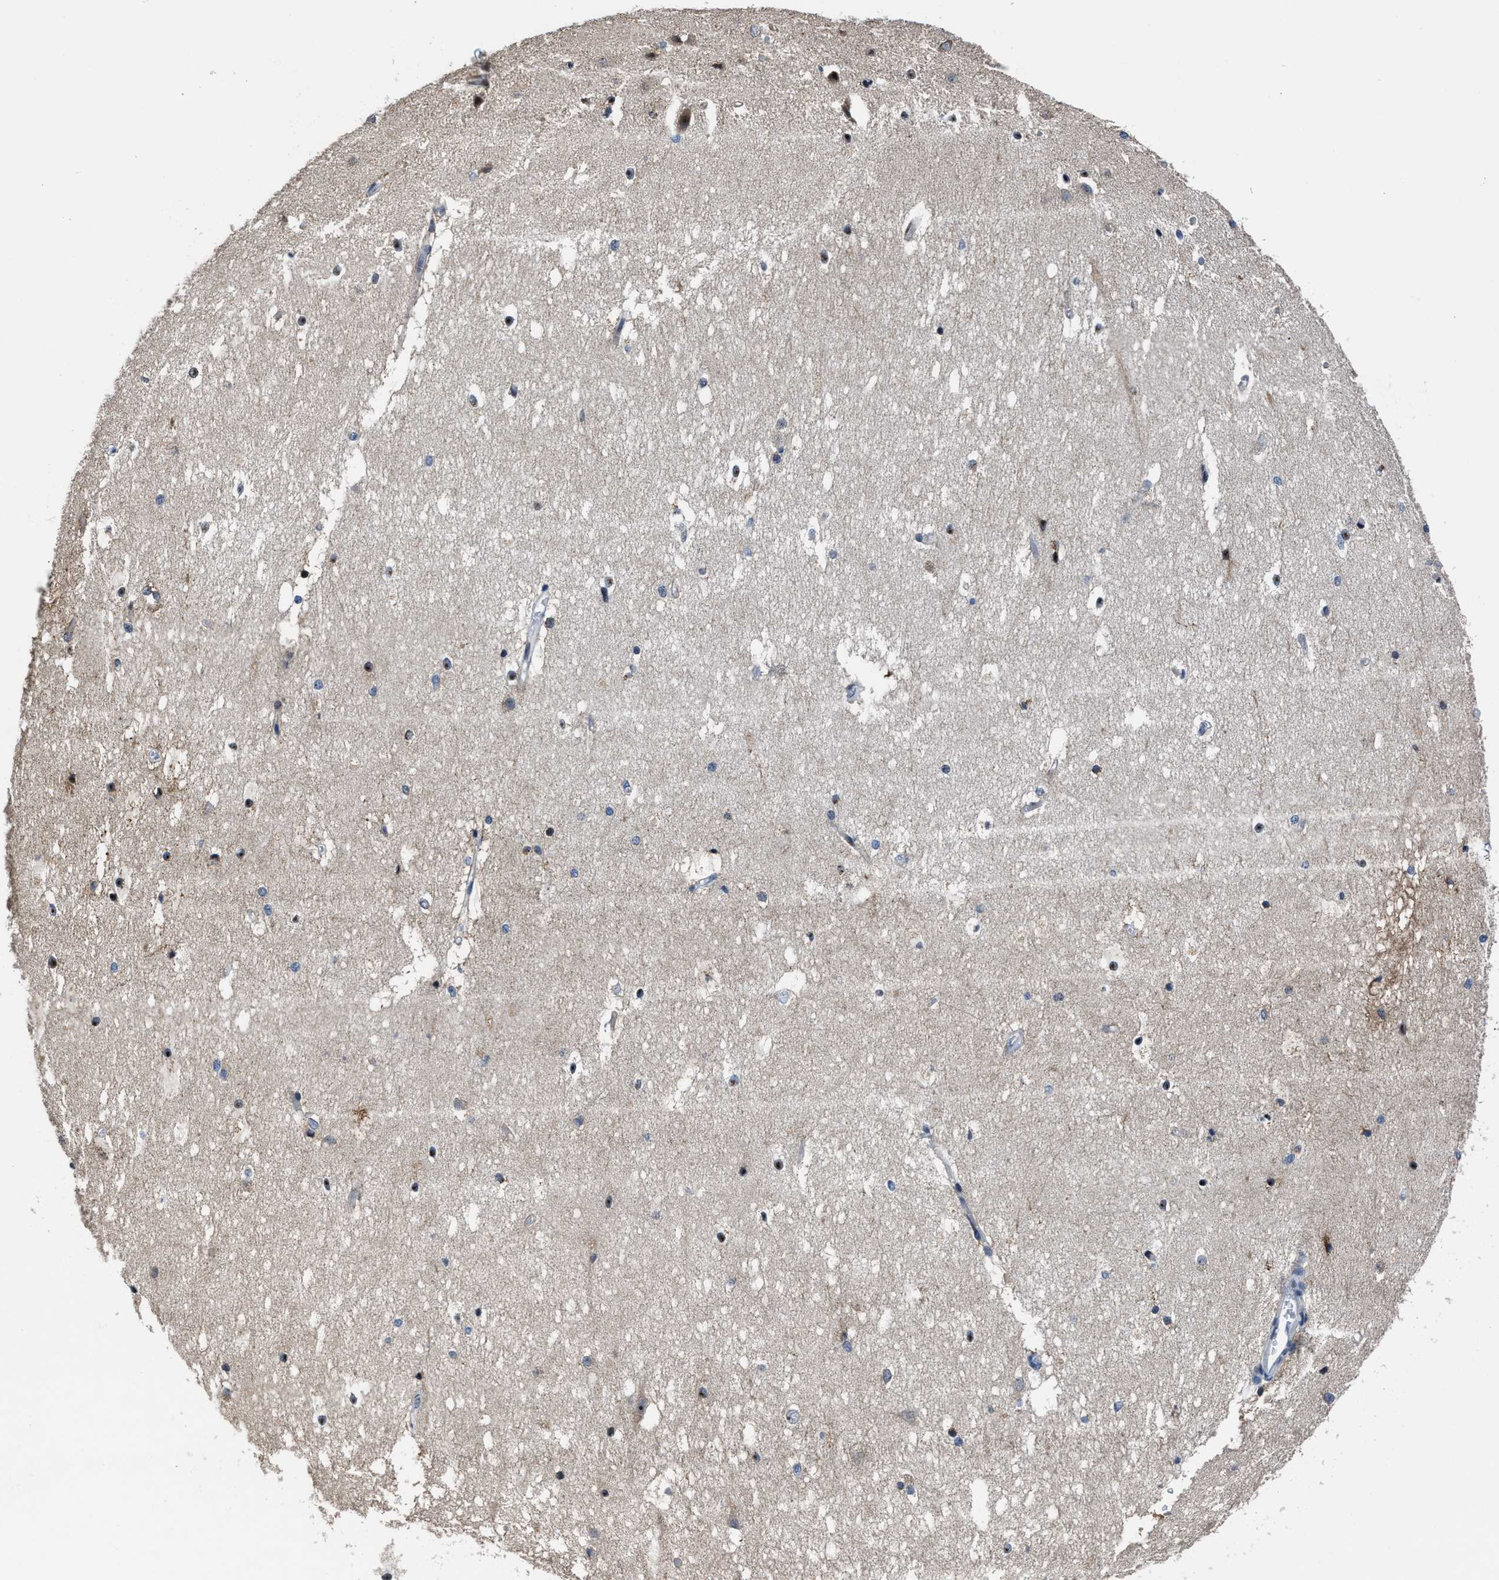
{"staining": {"intensity": "moderate", "quantity": "<25%", "location": "nuclear"}, "tissue": "hippocampus", "cell_type": "Glial cells", "image_type": "normal", "snomed": [{"axis": "morphology", "description": "Normal tissue, NOS"}, {"axis": "topography", "description": "Hippocampus"}], "caption": "The histopathology image displays staining of normal hippocampus, revealing moderate nuclear protein positivity (brown color) within glial cells. (brown staining indicates protein expression, while blue staining denotes nuclei).", "gene": "MARCKSL1", "patient": {"sex": "female", "age": 19}}